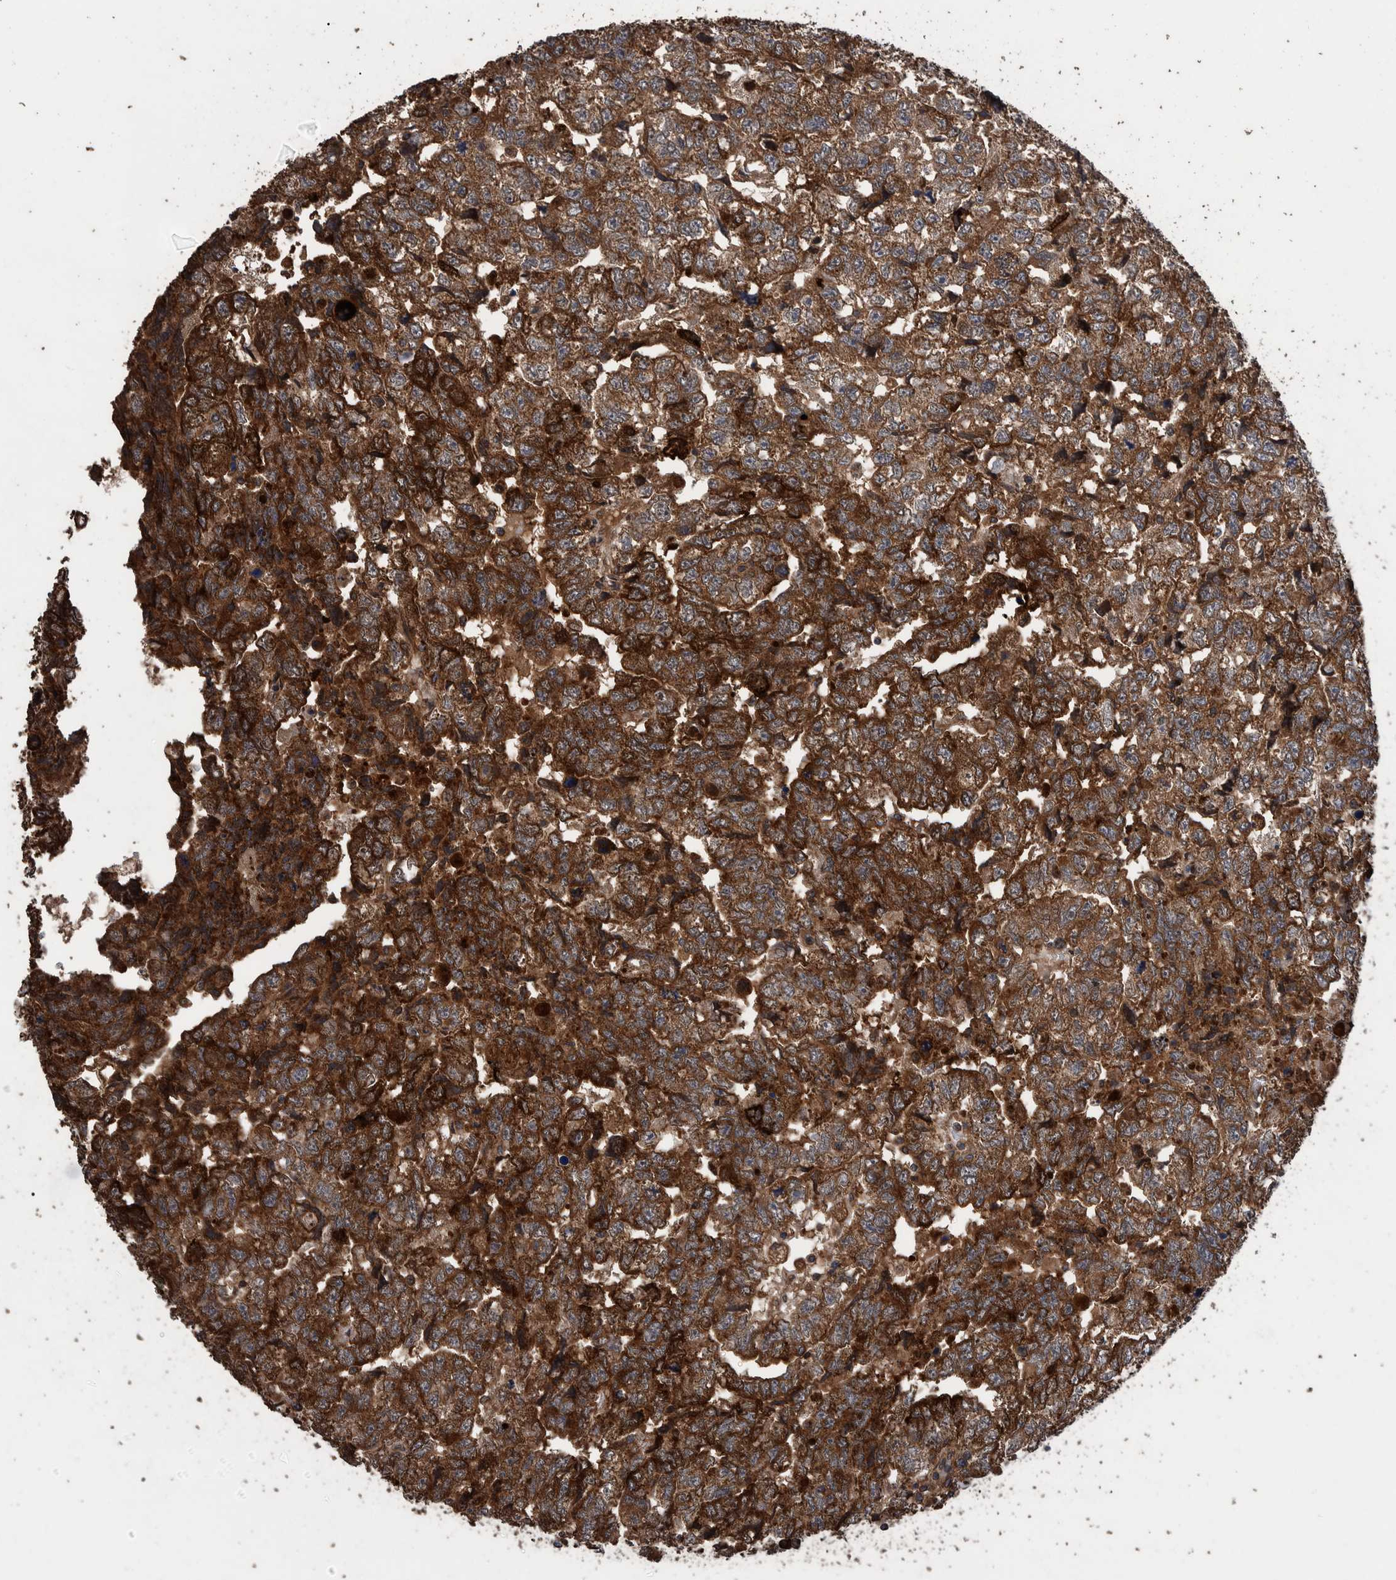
{"staining": {"intensity": "strong", "quantity": ">75%", "location": "cytoplasmic/membranous"}, "tissue": "testis cancer", "cell_type": "Tumor cells", "image_type": "cancer", "snomed": [{"axis": "morphology", "description": "Carcinoma, Embryonal, NOS"}, {"axis": "topography", "description": "Testis"}], "caption": "Immunohistochemistry histopathology image of testis cancer stained for a protein (brown), which displays high levels of strong cytoplasmic/membranous positivity in approximately >75% of tumor cells.", "gene": "TRIM16", "patient": {"sex": "male", "age": 36}}